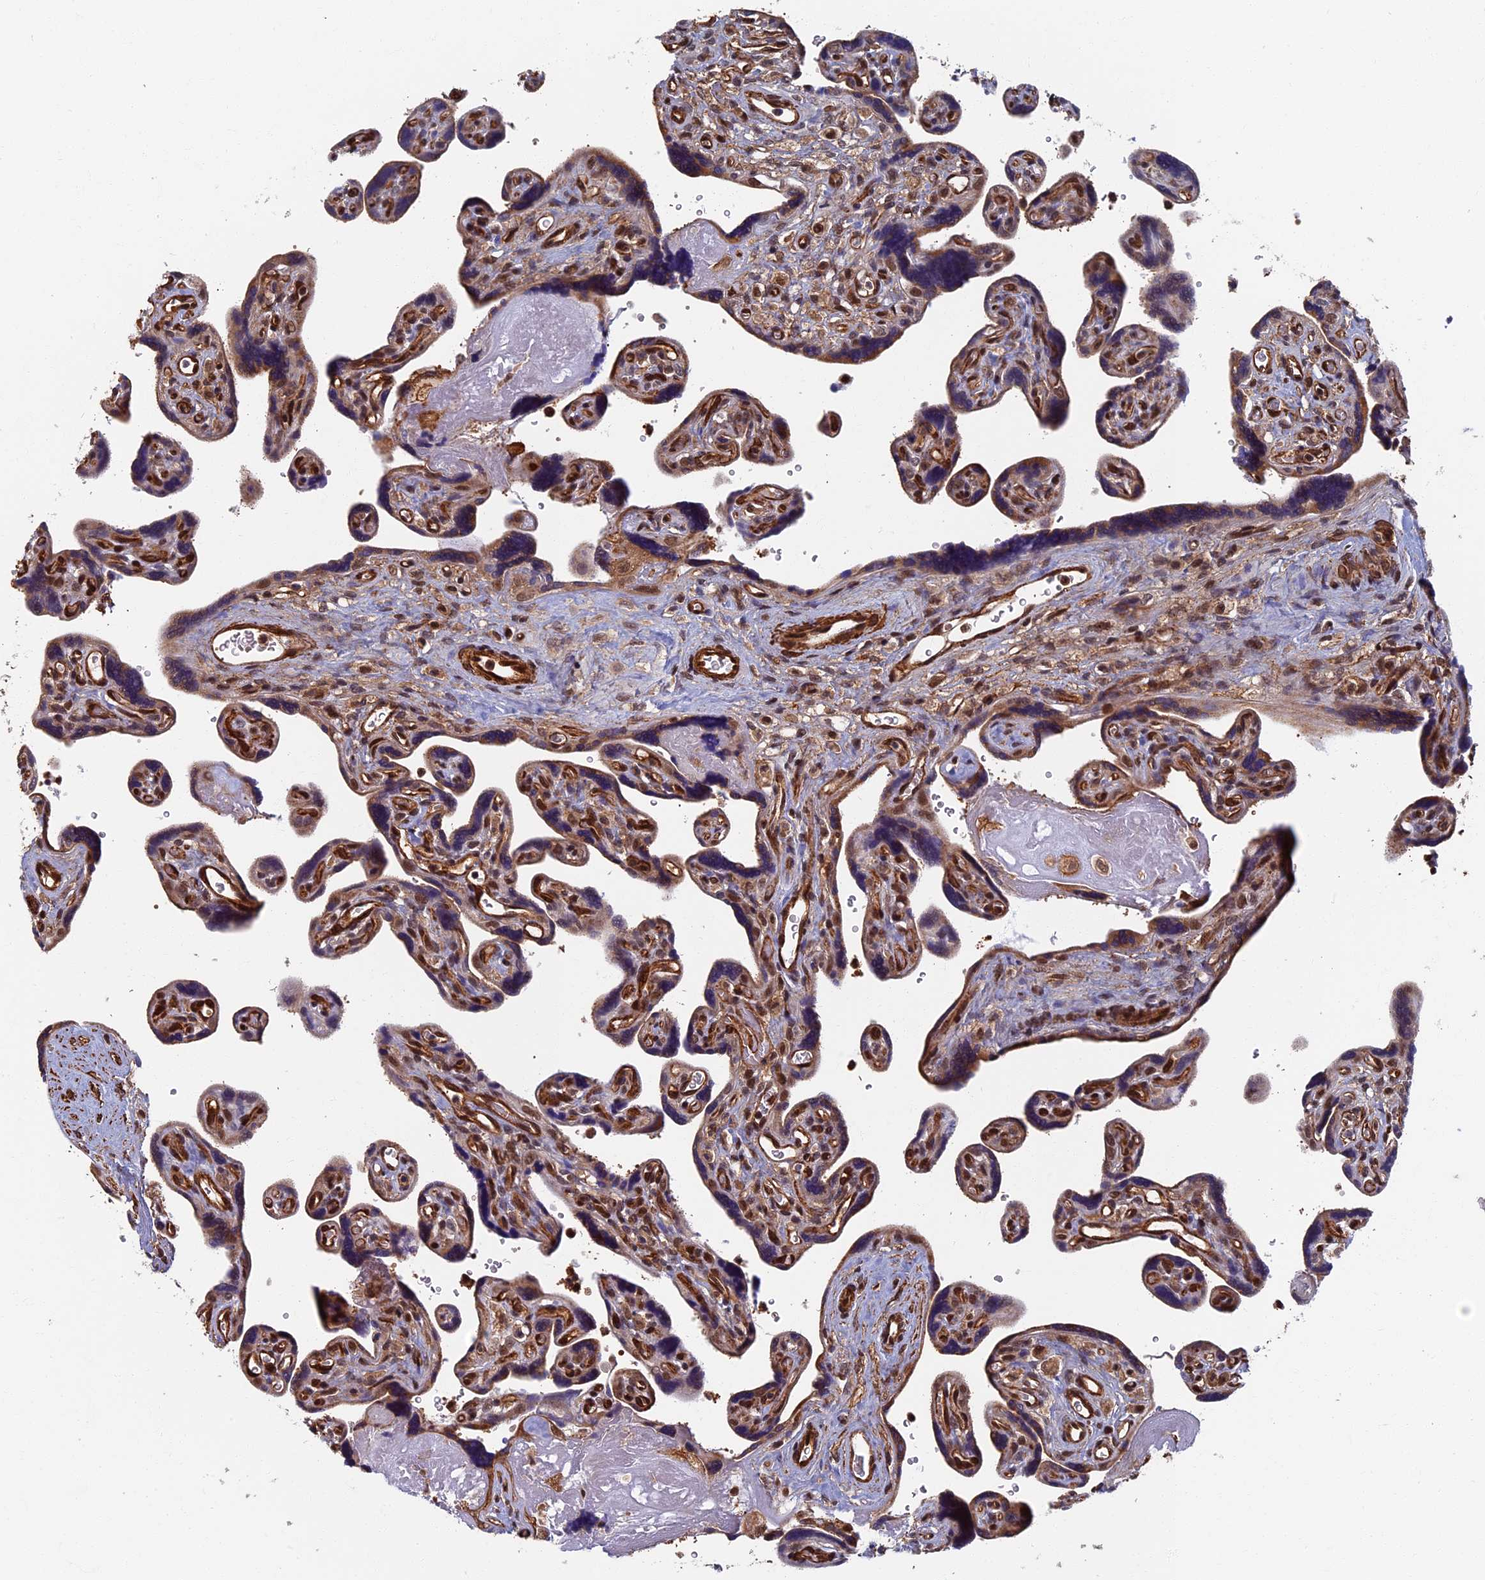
{"staining": {"intensity": "moderate", "quantity": "25%-75%", "location": "cytoplasmic/membranous,nuclear"}, "tissue": "placenta", "cell_type": "Trophoblastic cells", "image_type": "normal", "snomed": [{"axis": "morphology", "description": "Normal tissue, NOS"}, {"axis": "topography", "description": "Placenta"}], "caption": "Placenta stained with immunohistochemistry (IHC) displays moderate cytoplasmic/membranous,nuclear positivity in approximately 25%-75% of trophoblastic cells.", "gene": "CTDP1", "patient": {"sex": "female", "age": 39}}